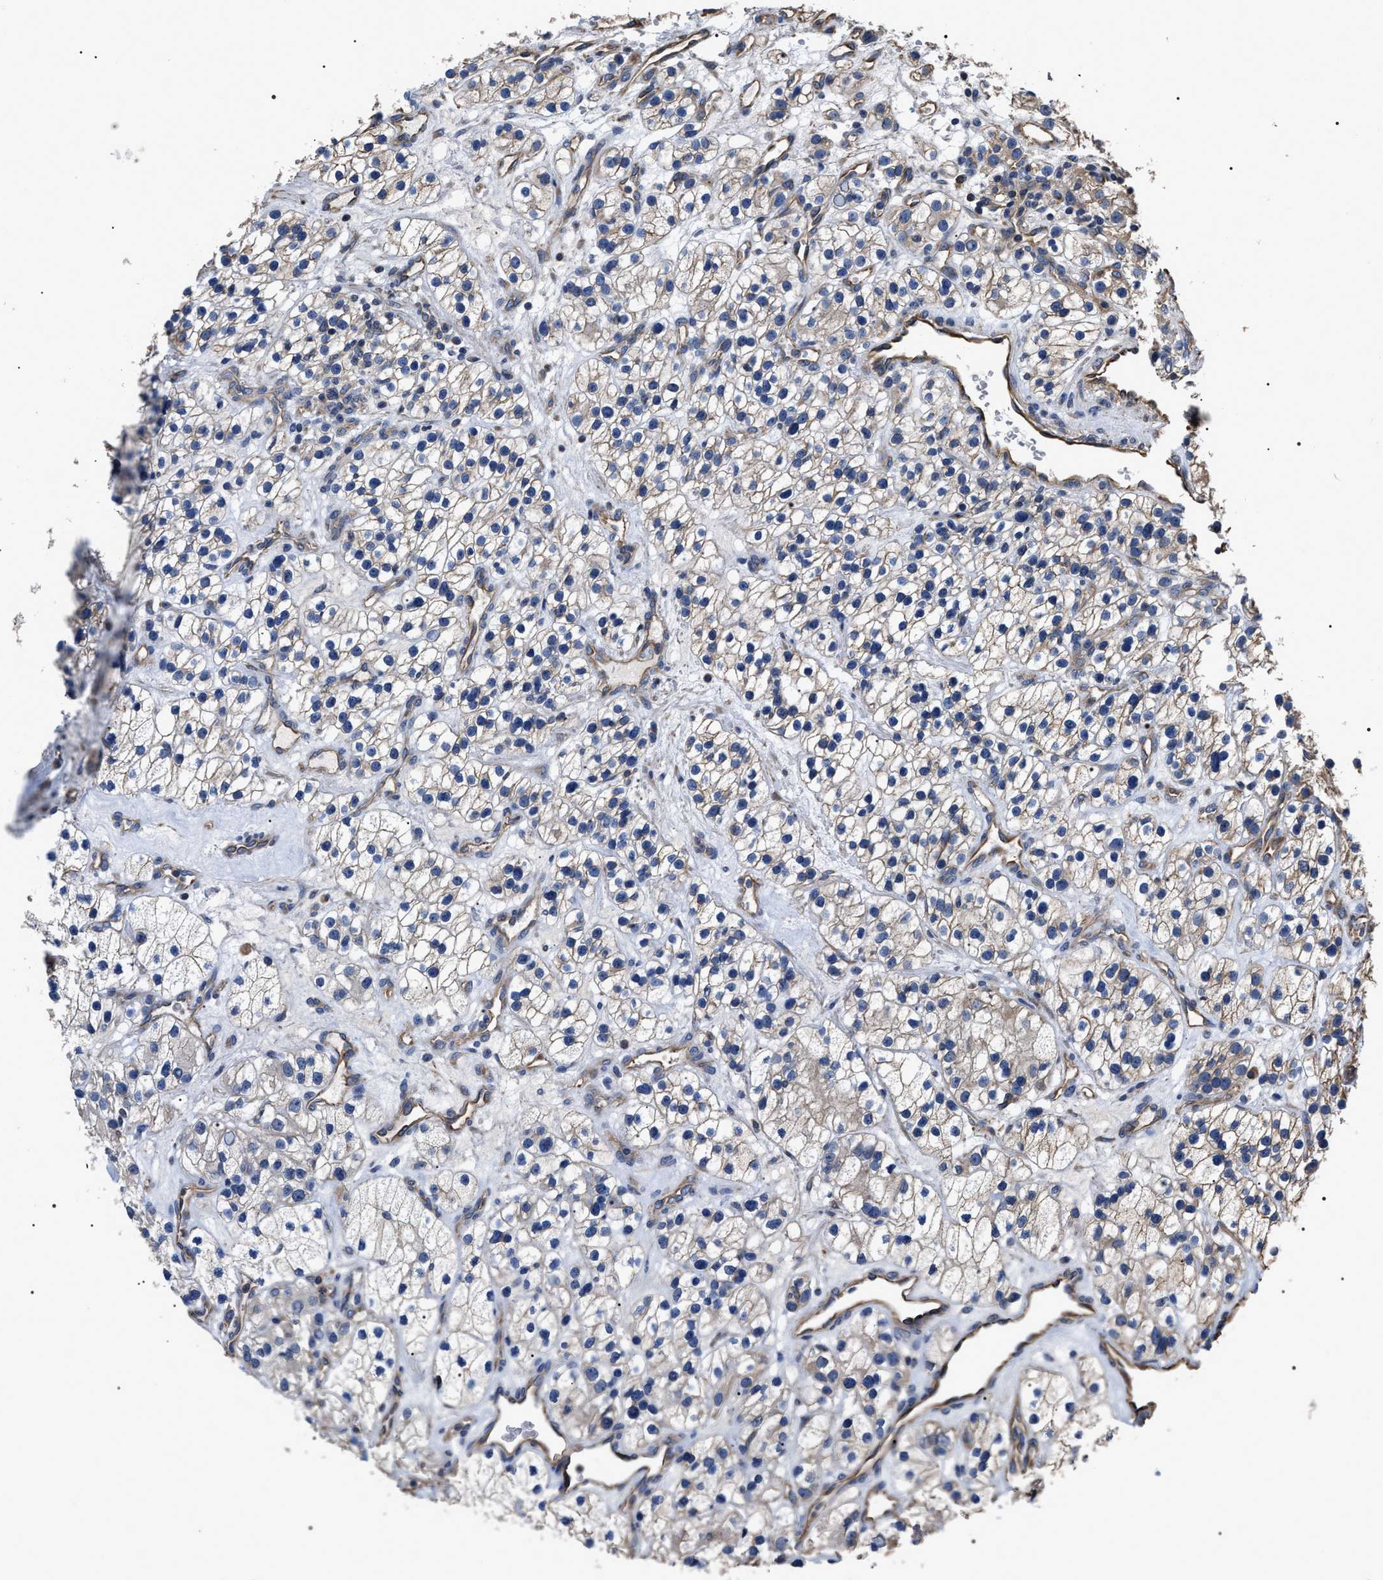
{"staining": {"intensity": "weak", "quantity": "25%-75%", "location": "cytoplasmic/membranous"}, "tissue": "renal cancer", "cell_type": "Tumor cells", "image_type": "cancer", "snomed": [{"axis": "morphology", "description": "Adenocarcinoma, NOS"}, {"axis": "topography", "description": "Kidney"}], "caption": "Protein expression by immunohistochemistry (IHC) displays weak cytoplasmic/membranous expression in about 25%-75% of tumor cells in renal cancer.", "gene": "TSPAN33", "patient": {"sex": "female", "age": 57}}